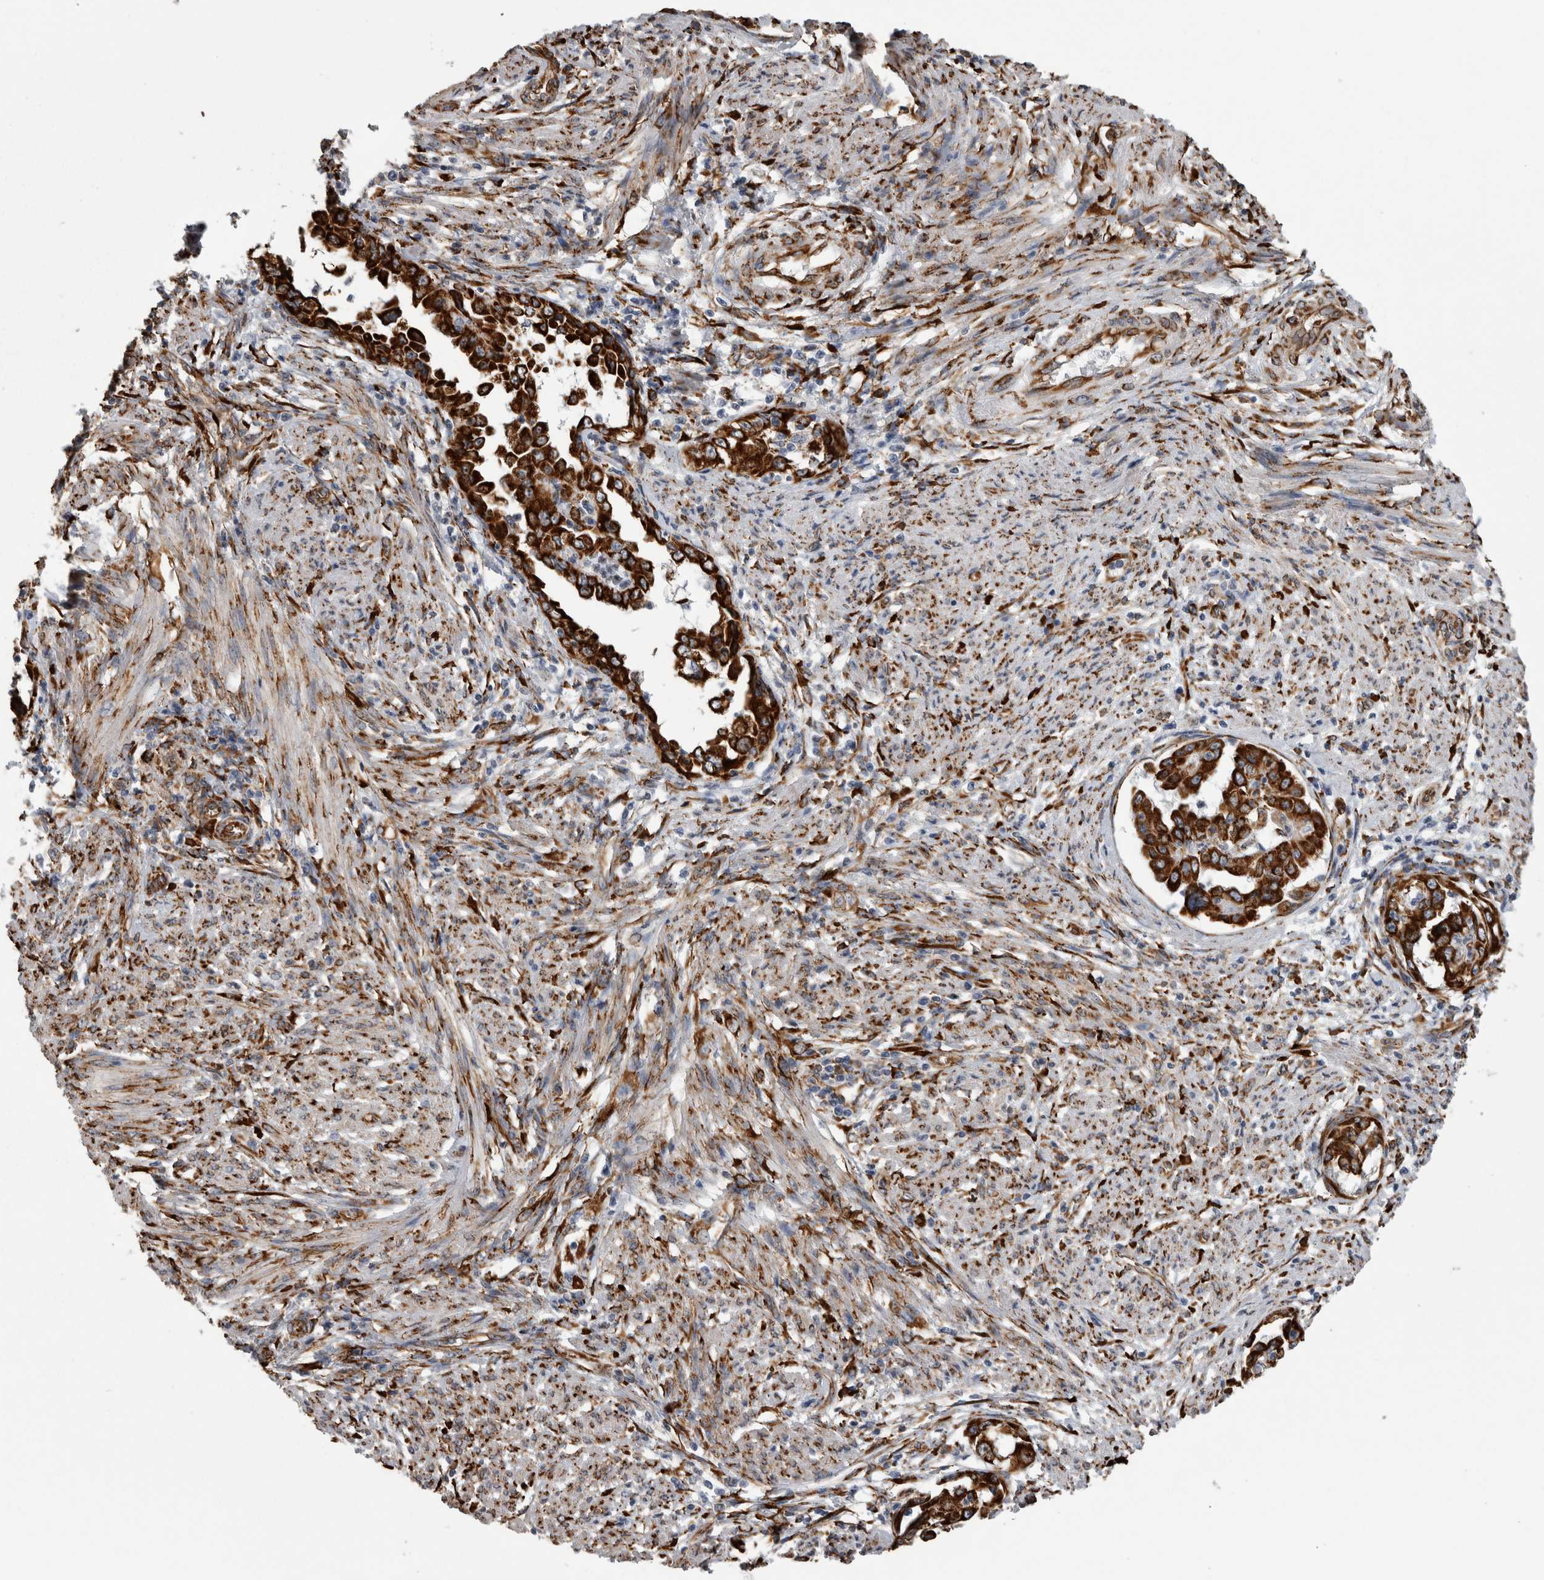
{"staining": {"intensity": "strong", "quantity": ">75%", "location": "cytoplasmic/membranous"}, "tissue": "endometrial cancer", "cell_type": "Tumor cells", "image_type": "cancer", "snomed": [{"axis": "morphology", "description": "Adenocarcinoma, NOS"}, {"axis": "topography", "description": "Endometrium"}], "caption": "Immunohistochemical staining of human adenocarcinoma (endometrial) reveals high levels of strong cytoplasmic/membranous staining in approximately >75% of tumor cells.", "gene": "FHIP2B", "patient": {"sex": "female", "age": 85}}